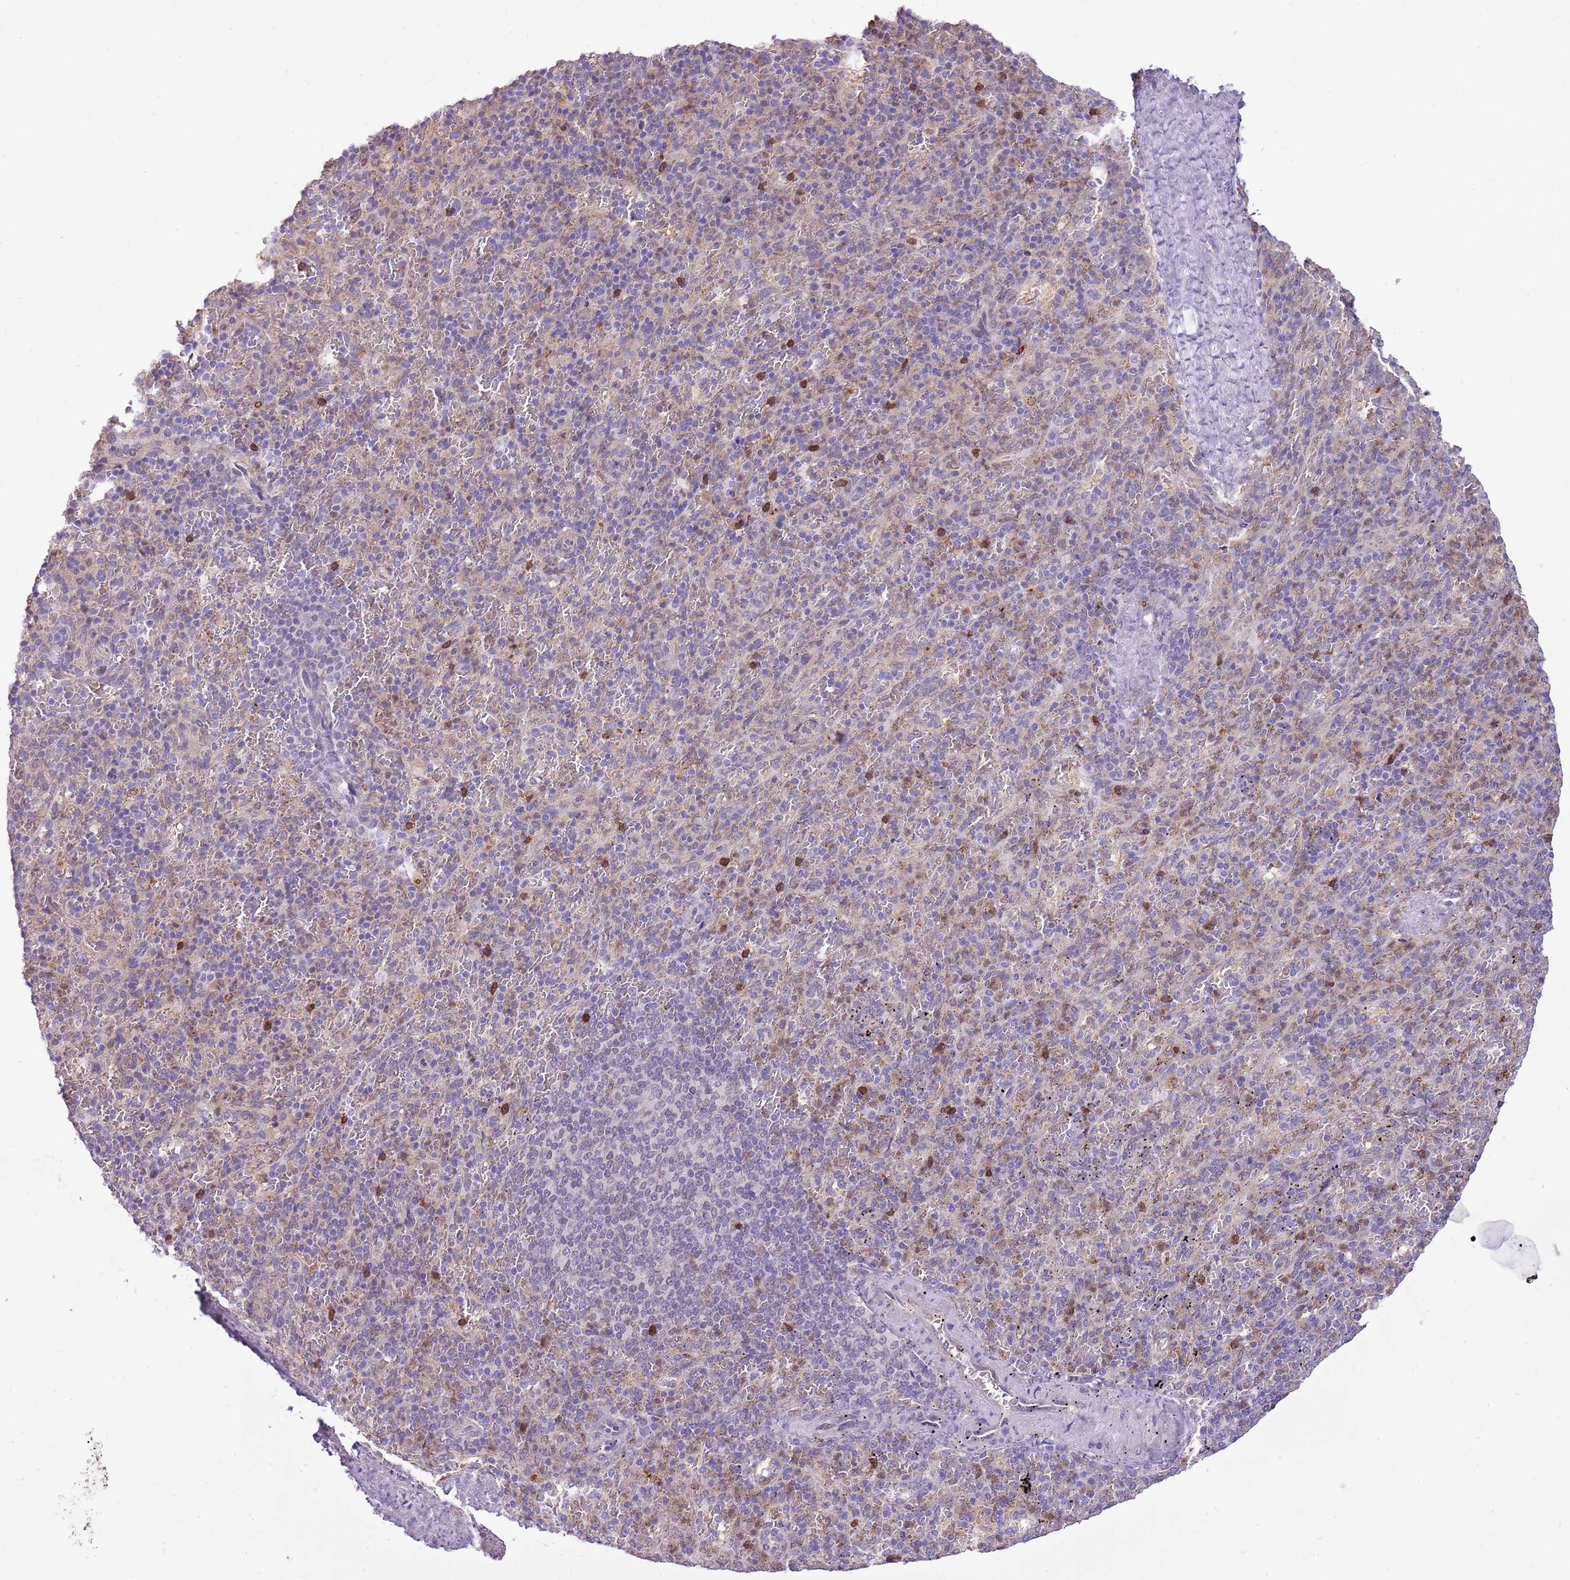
{"staining": {"intensity": "weak", "quantity": "<25%", "location": "cytoplasmic/membranous"}, "tissue": "spleen", "cell_type": "Cells in red pulp", "image_type": "normal", "snomed": [{"axis": "morphology", "description": "Normal tissue, NOS"}, {"axis": "topography", "description": "Spleen"}], "caption": "Spleen was stained to show a protein in brown. There is no significant positivity in cells in red pulp. The staining was performed using DAB (3,3'-diaminobenzidine) to visualize the protein expression in brown, while the nuclei were stained in blue with hematoxylin (Magnification: 20x).", "gene": "PCNX1", "patient": {"sex": "male", "age": 82}}